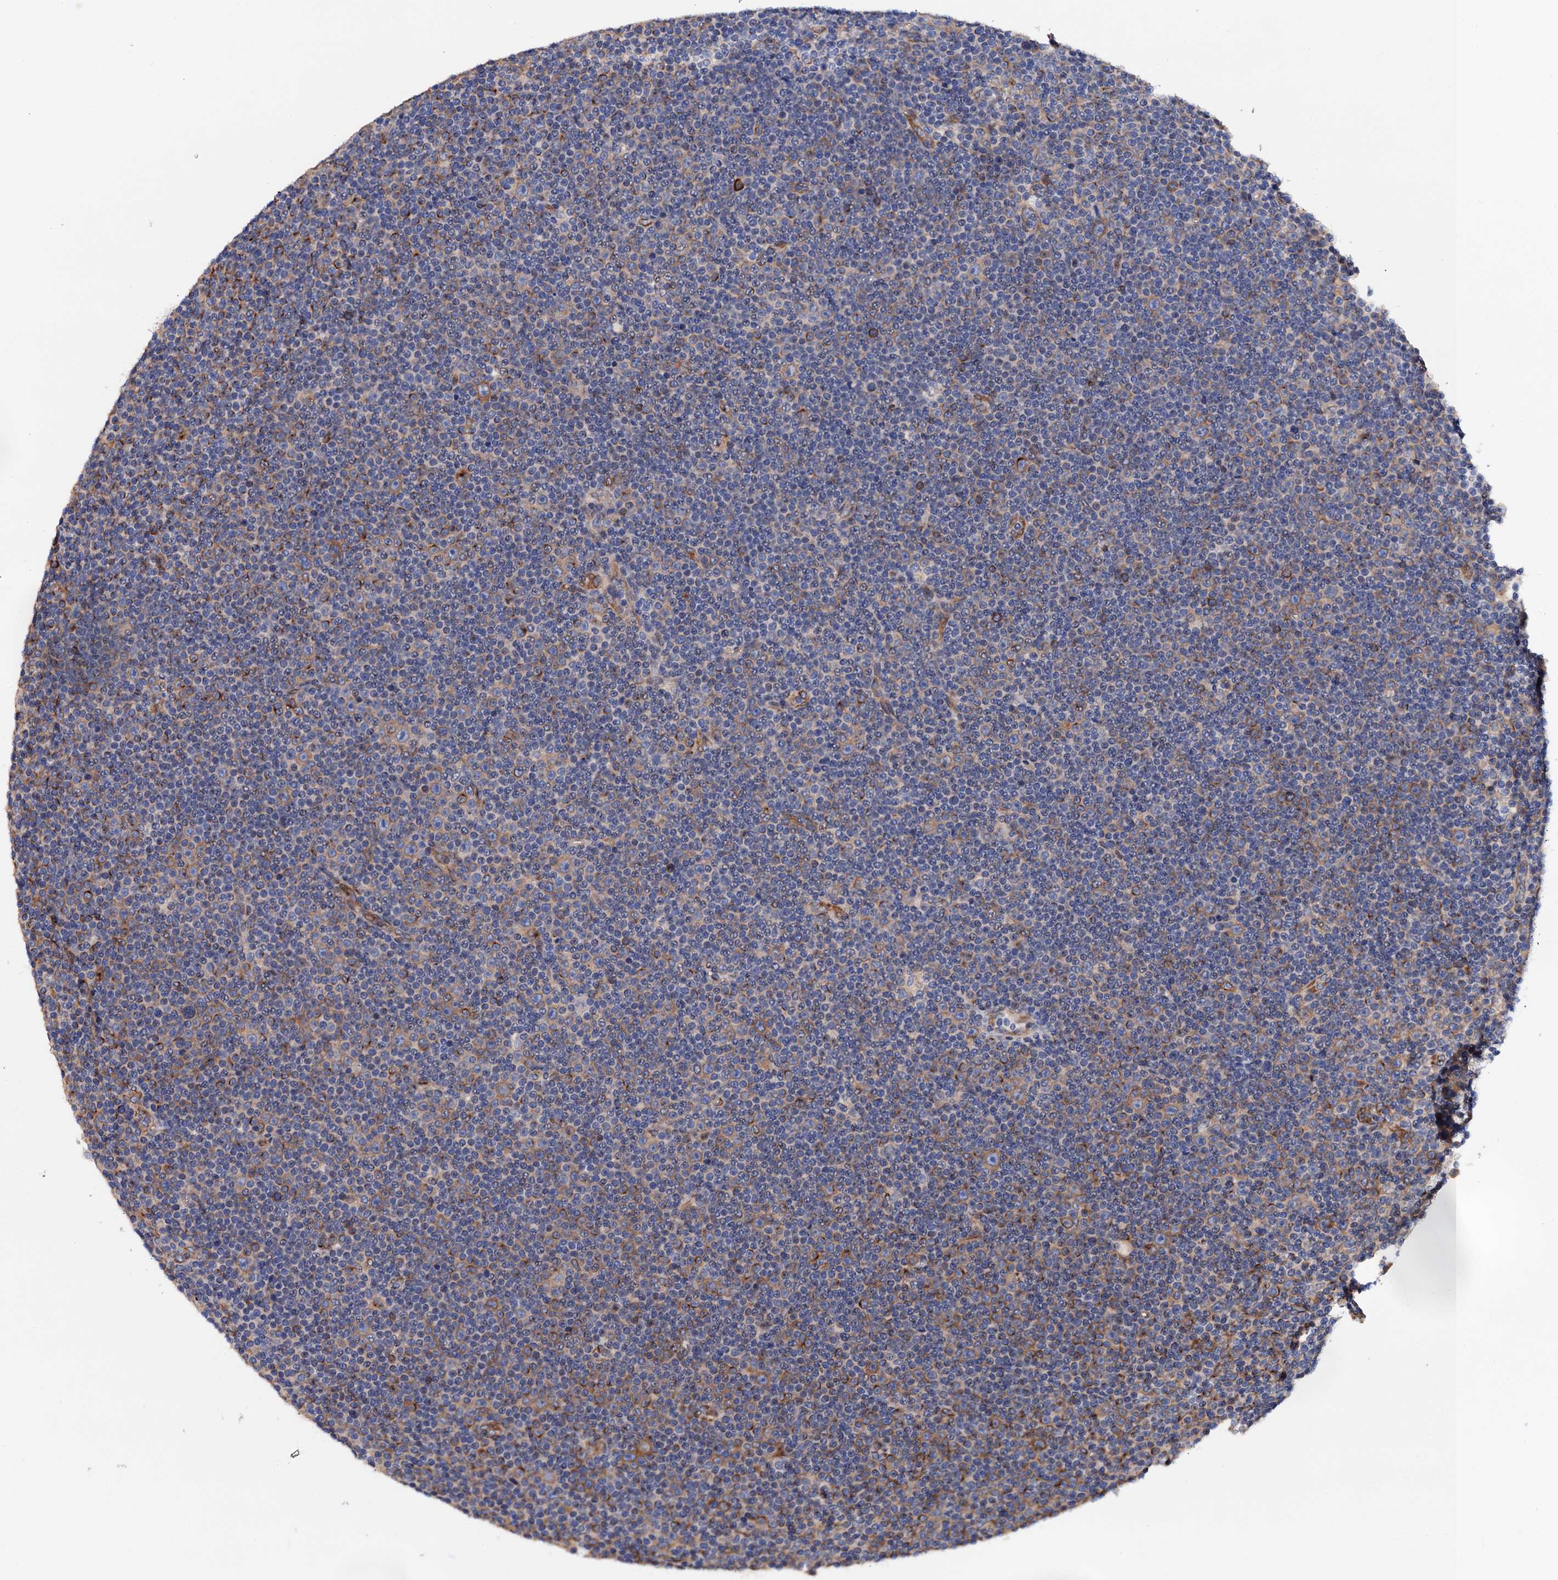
{"staining": {"intensity": "negative", "quantity": "none", "location": "none"}, "tissue": "lymphoma", "cell_type": "Tumor cells", "image_type": "cancer", "snomed": [{"axis": "morphology", "description": "Malignant lymphoma, non-Hodgkin's type, Low grade"}, {"axis": "topography", "description": "Lymph node"}], "caption": "Tumor cells are negative for protein expression in human low-grade malignant lymphoma, non-Hodgkin's type. The staining is performed using DAB (3,3'-diaminobenzidine) brown chromogen with nuclei counter-stained in using hematoxylin.", "gene": "ZDHHC18", "patient": {"sex": "female", "age": 67}}